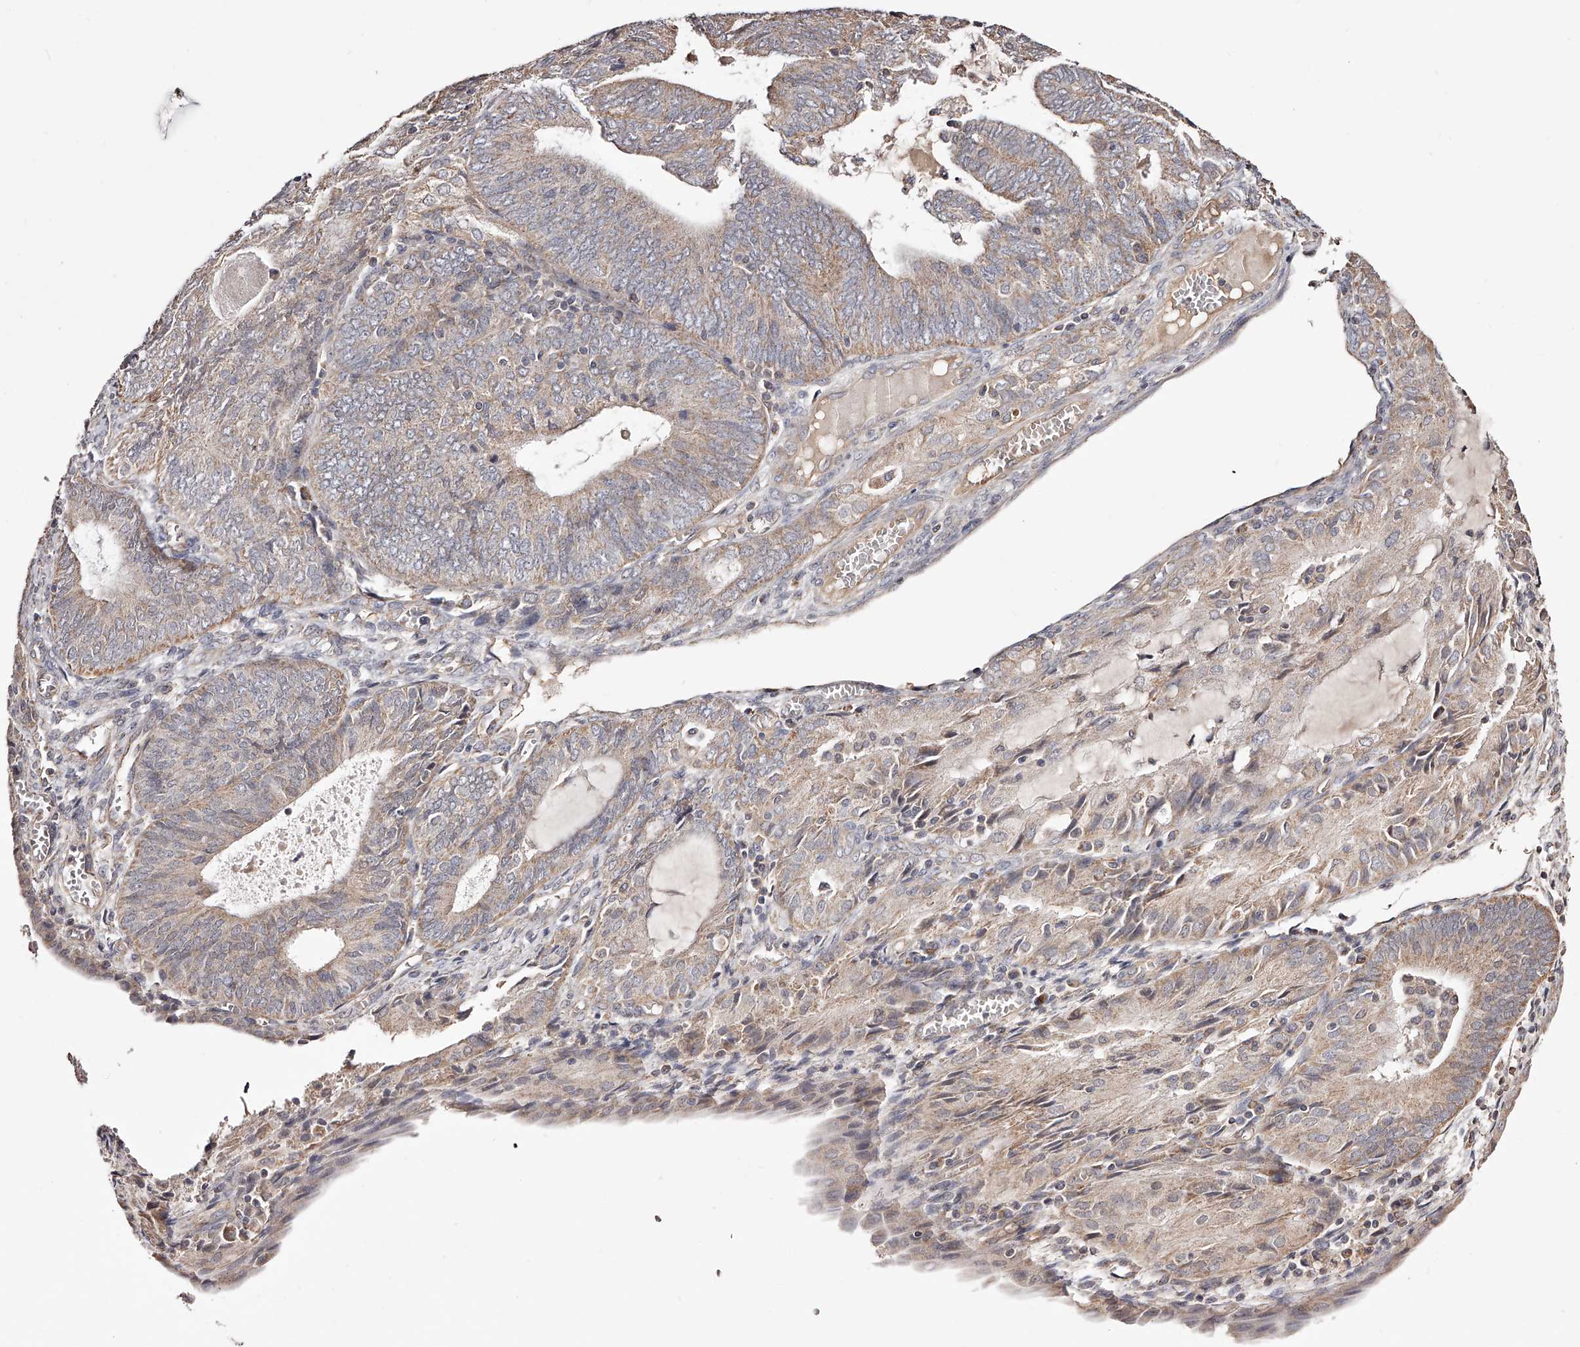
{"staining": {"intensity": "weak", "quantity": "<25%", "location": "cytoplasmic/membranous"}, "tissue": "endometrial cancer", "cell_type": "Tumor cells", "image_type": "cancer", "snomed": [{"axis": "morphology", "description": "Adenocarcinoma, NOS"}, {"axis": "topography", "description": "Endometrium"}], "caption": "A histopathology image of endometrial cancer stained for a protein displays no brown staining in tumor cells.", "gene": "USP21", "patient": {"sex": "female", "age": 81}}